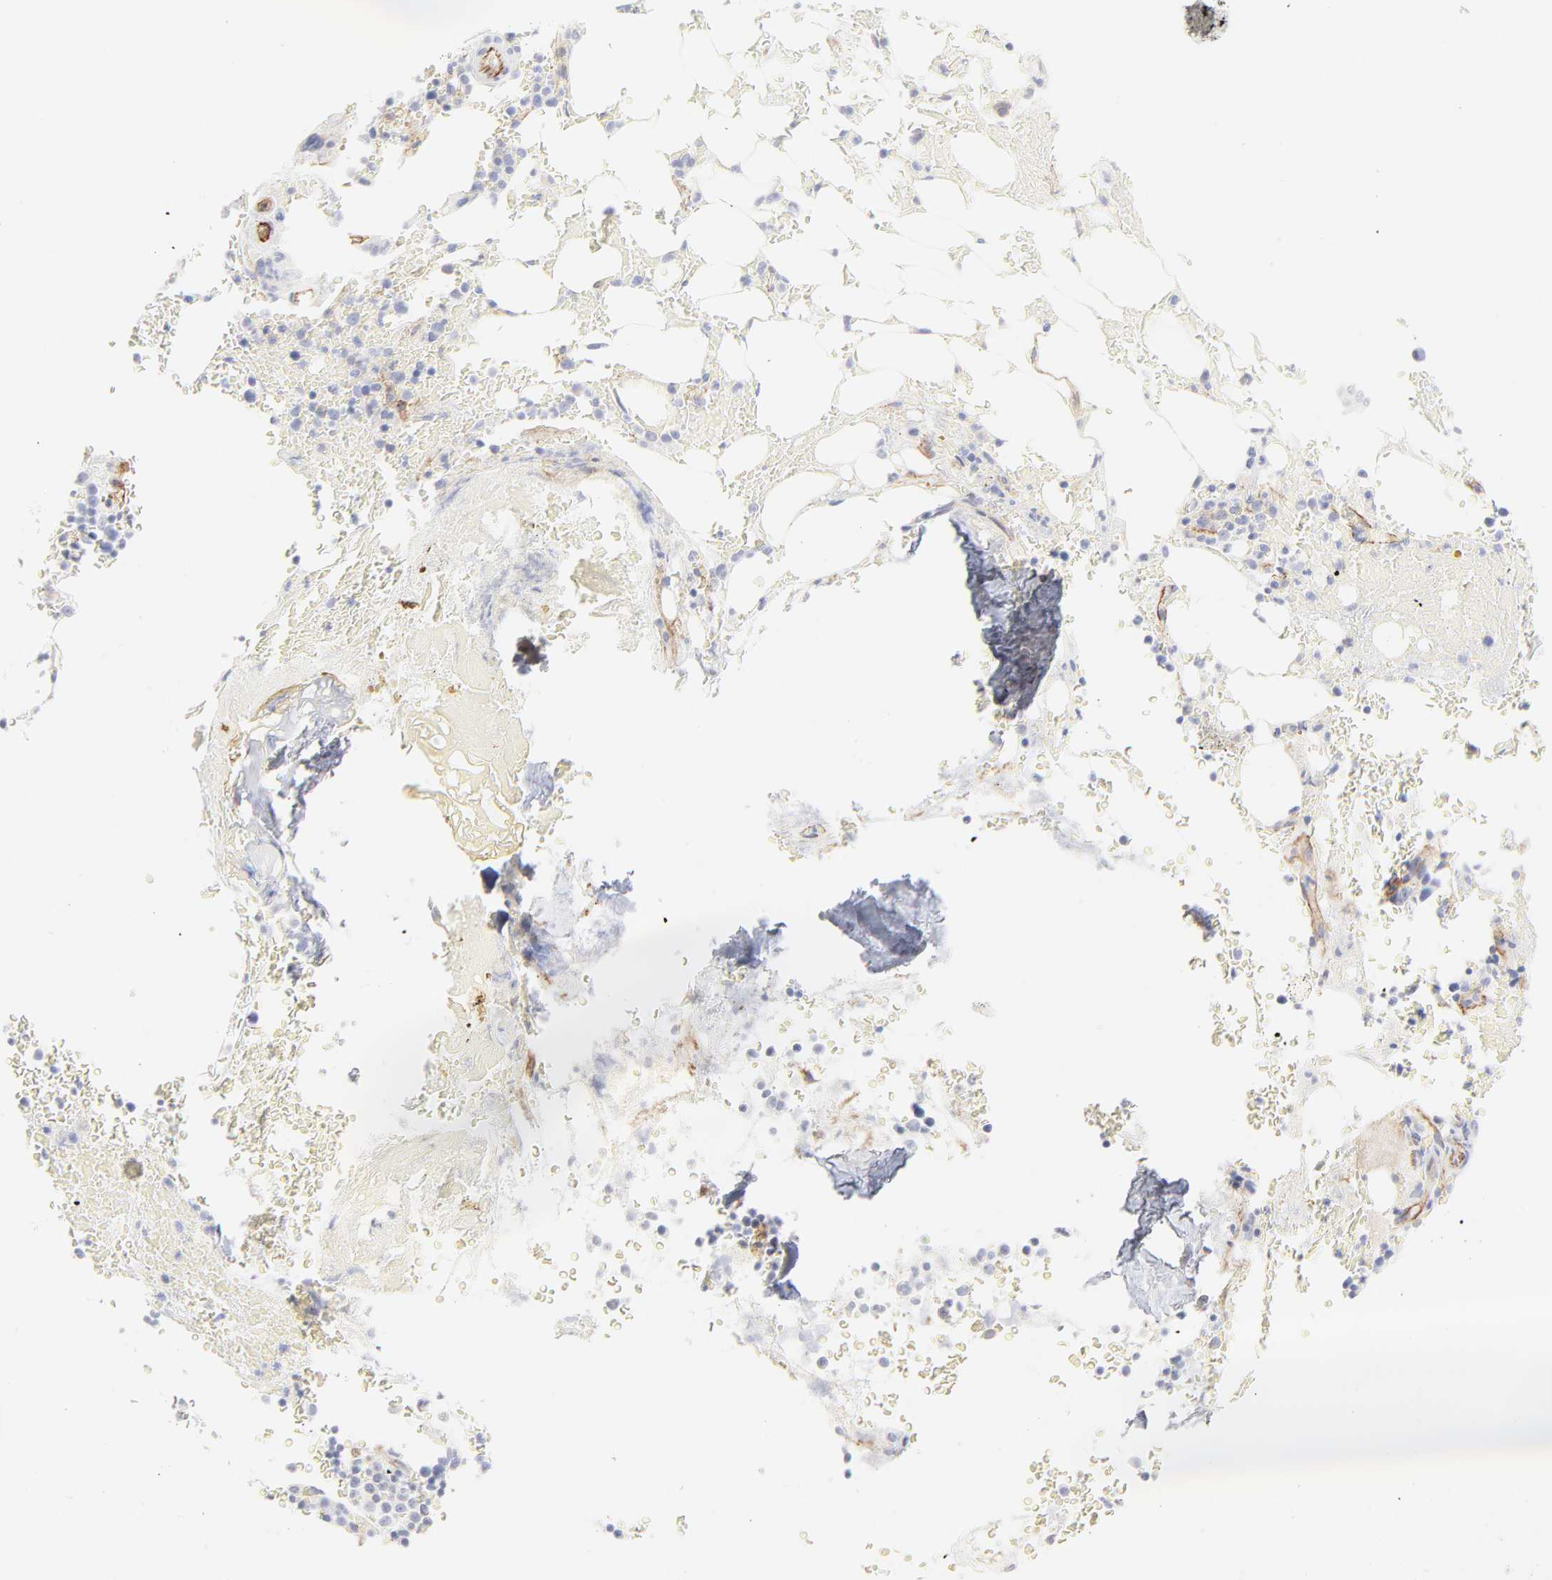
{"staining": {"intensity": "negative", "quantity": "none", "location": "none"}, "tissue": "bone marrow", "cell_type": "Hematopoietic cells", "image_type": "normal", "snomed": [{"axis": "morphology", "description": "Normal tissue, NOS"}, {"axis": "topography", "description": "Bone marrow"}], "caption": "DAB (3,3'-diaminobenzidine) immunohistochemical staining of unremarkable bone marrow exhibits no significant positivity in hematopoietic cells. The staining was performed using DAB to visualize the protein expression in brown, while the nuclei were stained in blue with hematoxylin (Magnification: 20x).", "gene": "ITGA5", "patient": {"sex": "female", "age": 73}}